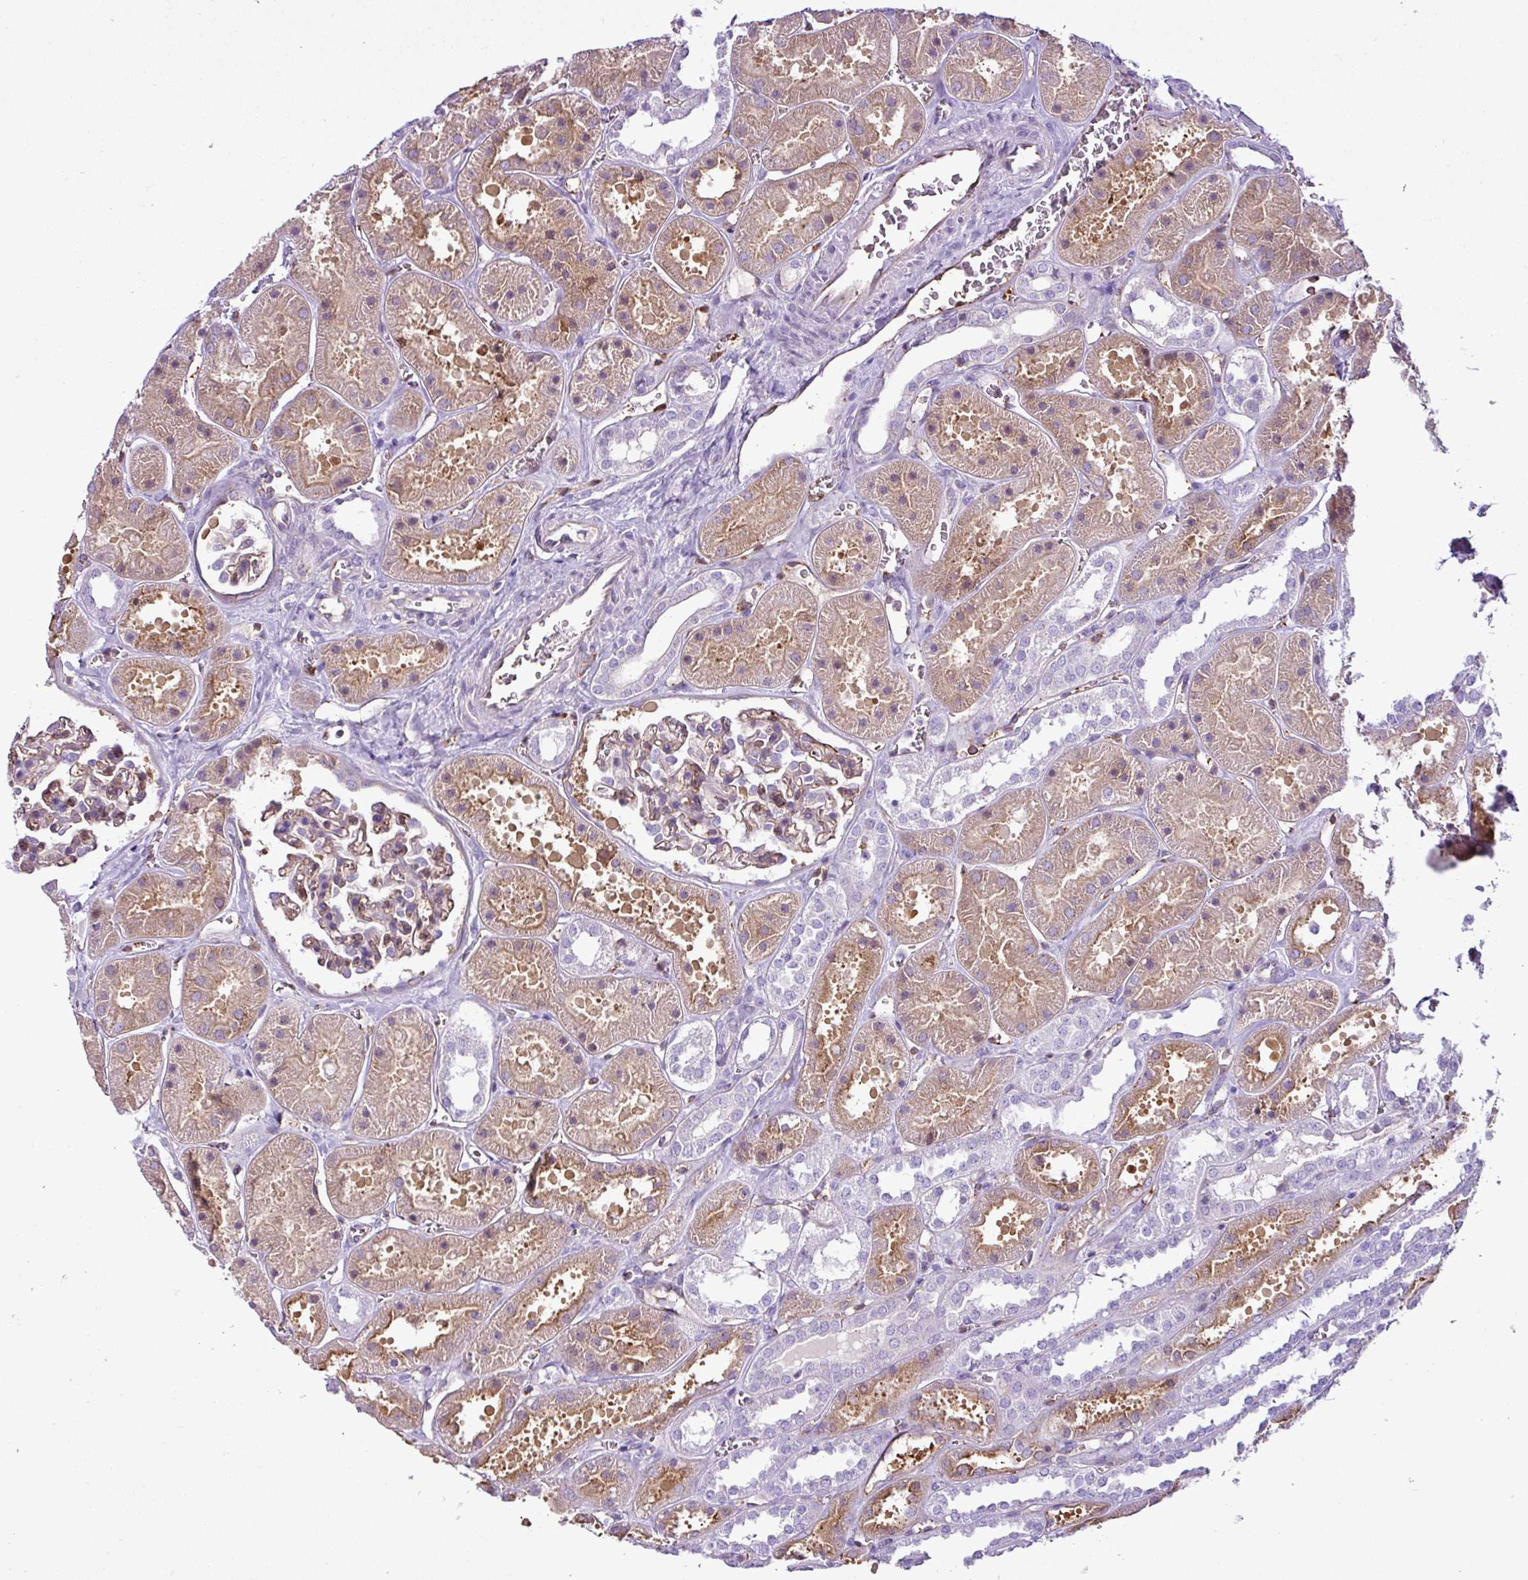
{"staining": {"intensity": "moderate", "quantity": "25%-75%", "location": "cytoplasmic/membranous"}, "tissue": "kidney", "cell_type": "Cells in glomeruli", "image_type": "normal", "snomed": [{"axis": "morphology", "description": "Normal tissue, NOS"}, {"axis": "topography", "description": "Kidney"}], "caption": "High-magnification brightfield microscopy of normal kidney stained with DAB (brown) and counterstained with hematoxylin (blue). cells in glomeruli exhibit moderate cytoplasmic/membranous positivity is seen in approximately25%-75% of cells.", "gene": "EME2", "patient": {"sex": "female", "age": 41}}